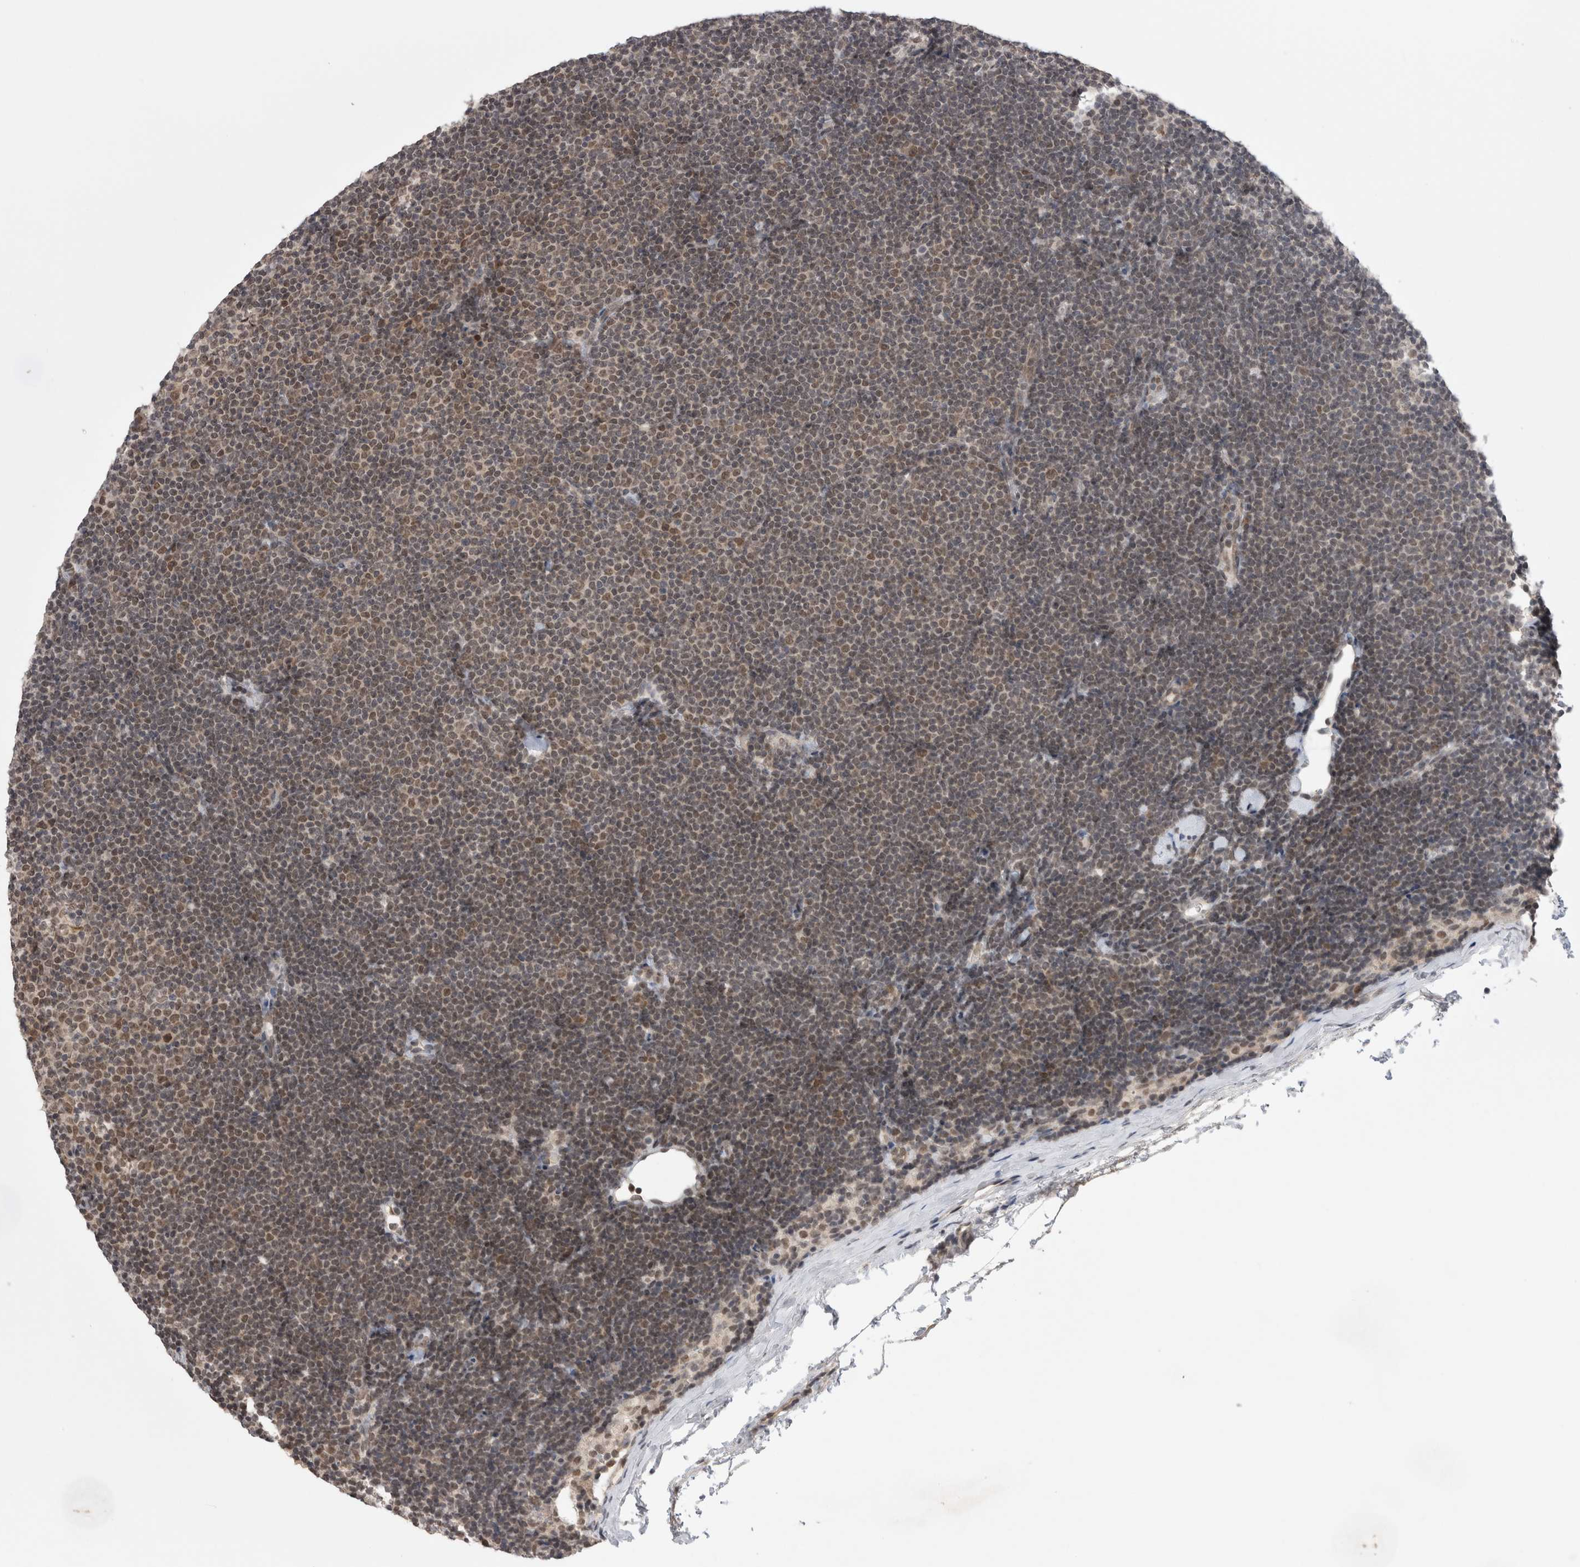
{"staining": {"intensity": "weak", "quantity": ">75%", "location": "nuclear"}, "tissue": "lymphoma", "cell_type": "Tumor cells", "image_type": "cancer", "snomed": [{"axis": "morphology", "description": "Malignant lymphoma, non-Hodgkin's type, Low grade"}, {"axis": "topography", "description": "Lymph node"}], "caption": "This image shows immunohistochemistry staining of human lymphoma, with low weak nuclear staining in approximately >75% of tumor cells.", "gene": "ZNF341", "patient": {"sex": "female", "age": 53}}